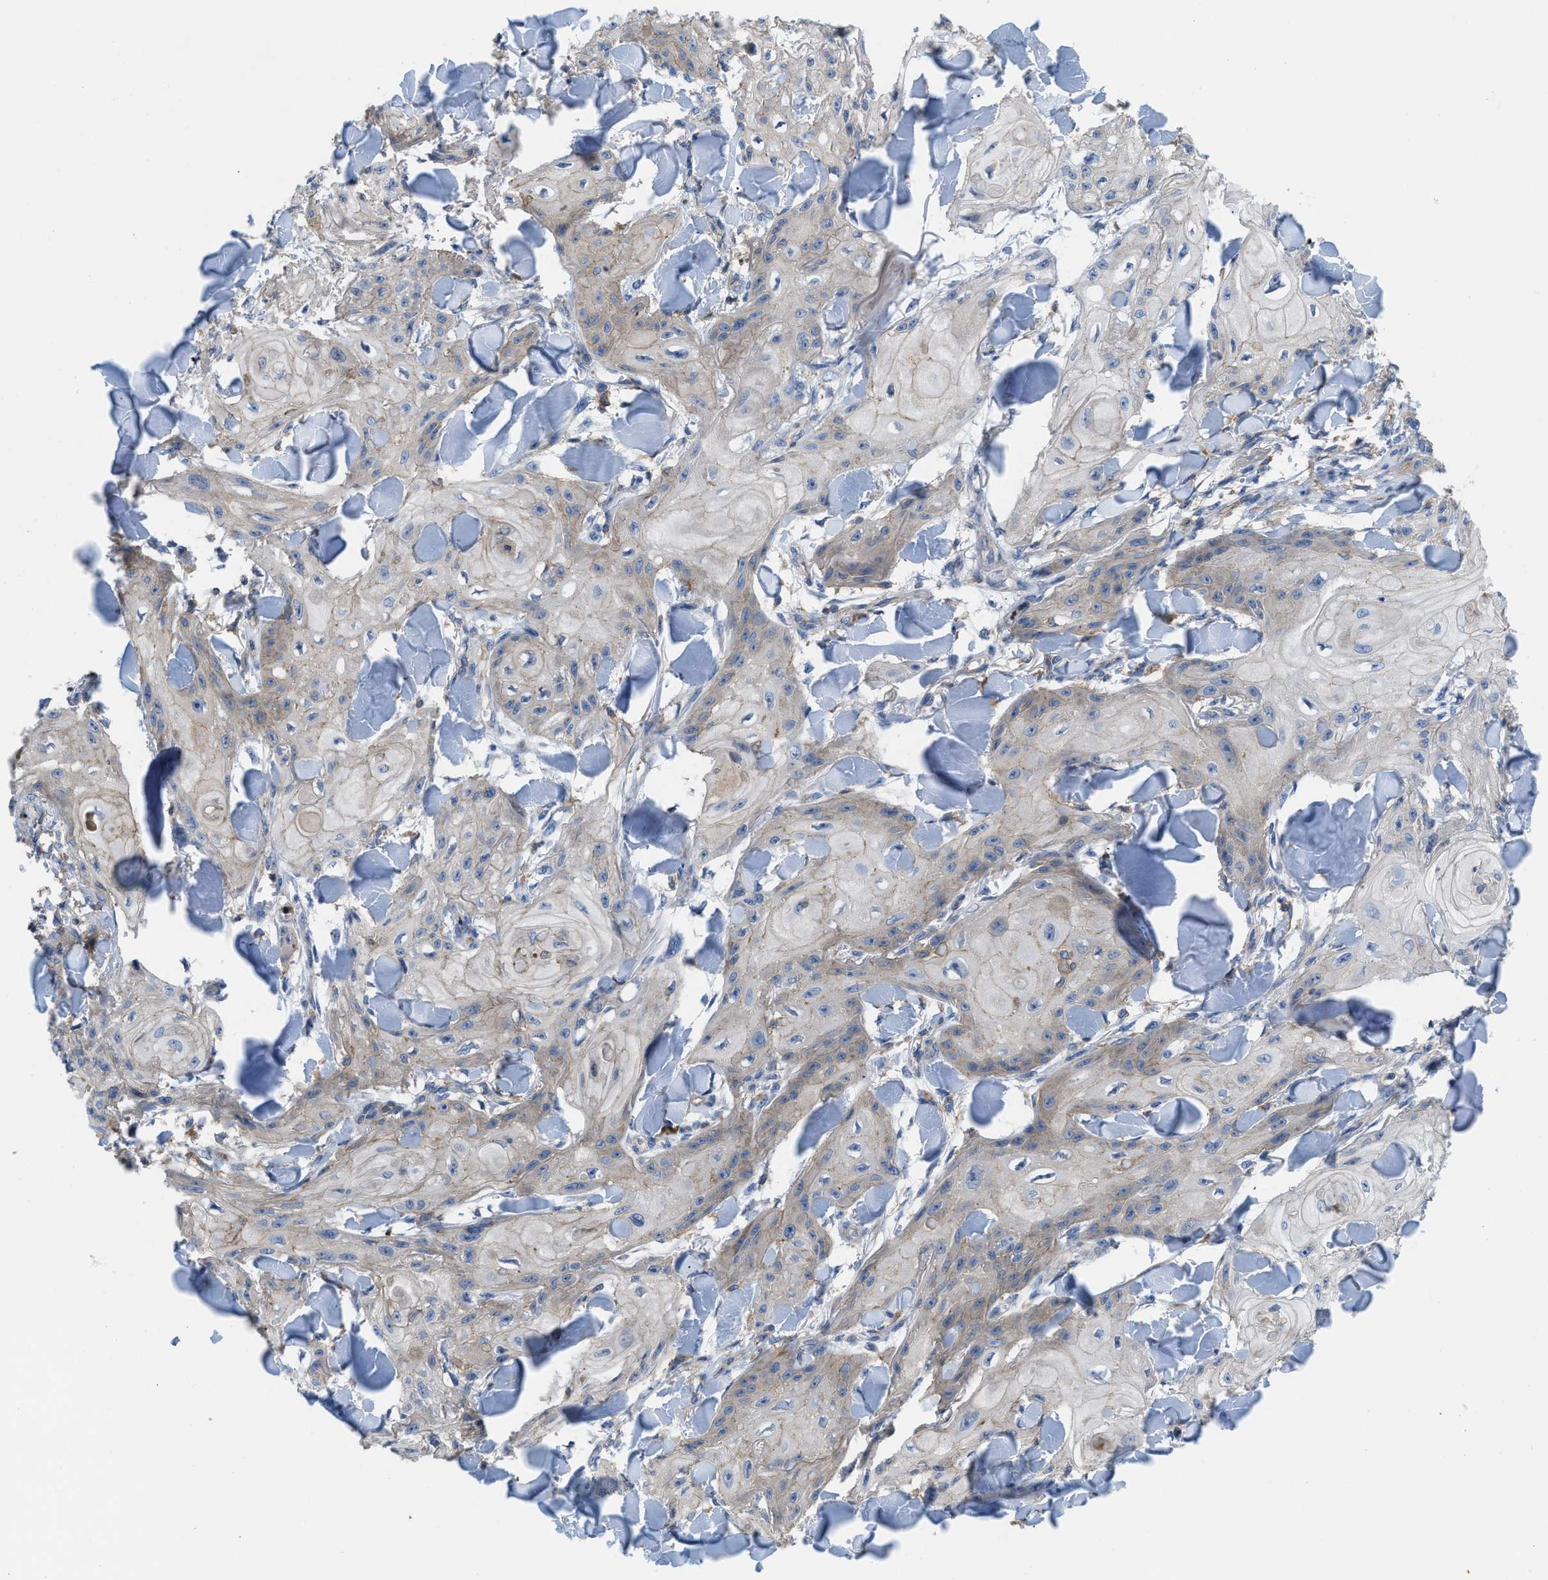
{"staining": {"intensity": "weak", "quantity": ">75%", "location": "cytoplasmic/membranous"}, "tissue": "skin cancer", "cell_type": "Tumor cells", "image_type": "cancer", "snomed": [{"axis": "morphology", "description": "Squamous cell carcinoma, NOS"}, {"axis": "topography", "description": "Skin"}], "caption": "Squamous cell carcinoma (skin) was stained to show a protein in brown. There is low levels of weak cytoplasmic/membranous positivity in approximately >75% of tumor cells. The staining was performed using DAB (3,3'-diaminobenzidine), with brown indicating positive protein expression. Nuclei are stained blue with hematoxylin.", "gene": "MYO18A", "patient": {"sex": "male", "age": 74}}